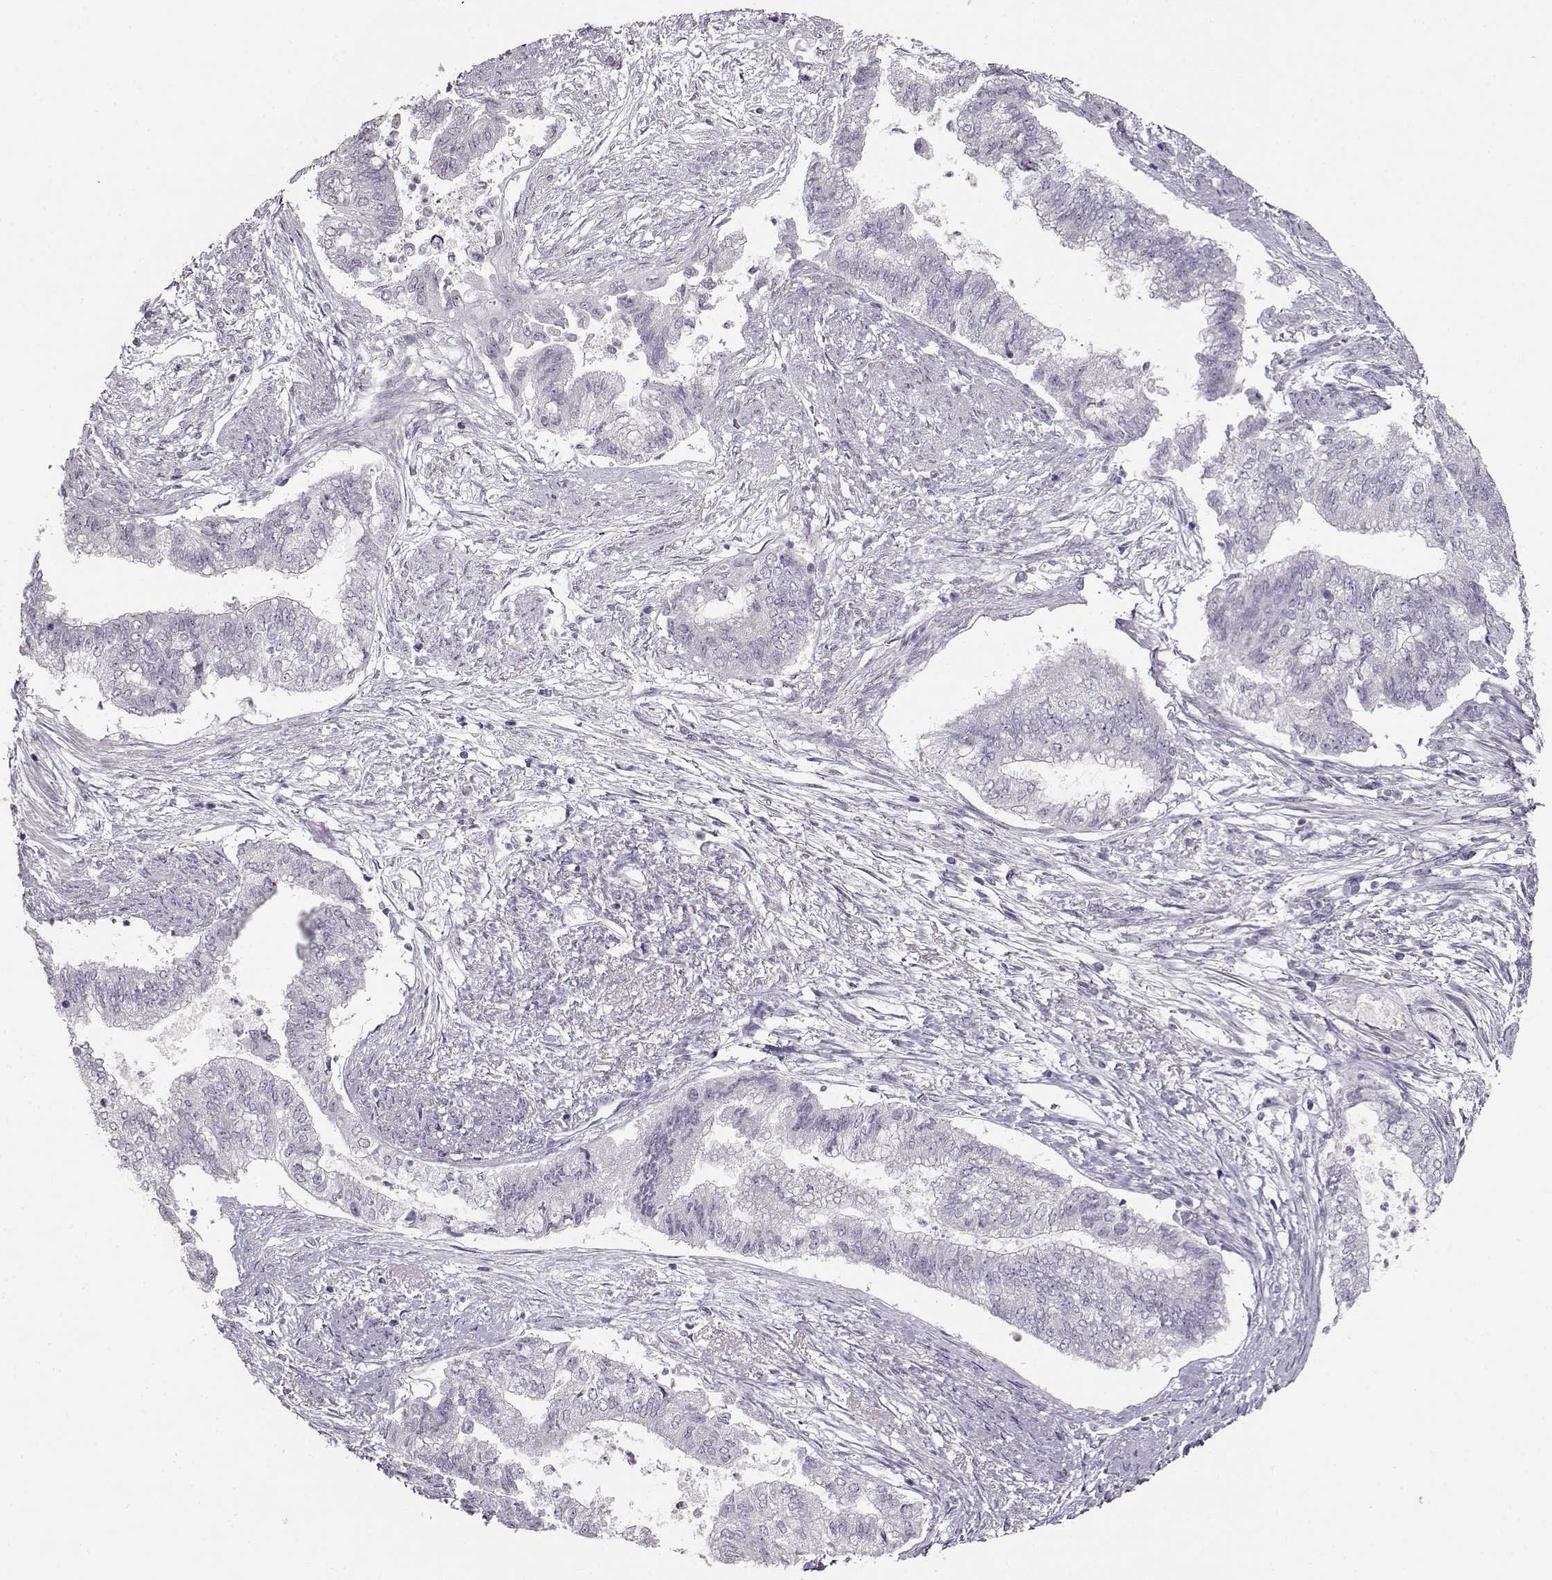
{"staining": {"intensity": "negative", "quantity": "none", "location": "none"}, "tissue": "endometrial cancer", "cell_type": "Tumor cells", "image_type": "cancer", "snomed": [{"axis": "morphology", "description": "Adenocarcinoma, NOS"}, {"axis": "topography", "description": "Endometrium"}], "caption": "DAB (3,3'-diaminobenzidine) immunohistochemical staining of endometrial cancer (adenocarcinoma) demonstrates no significant positivity in tumor cells. (DAB IHC with hematoxylin counter stain).", "gene": "FSHB", "patient": {"sex": "female", "age": 65}}